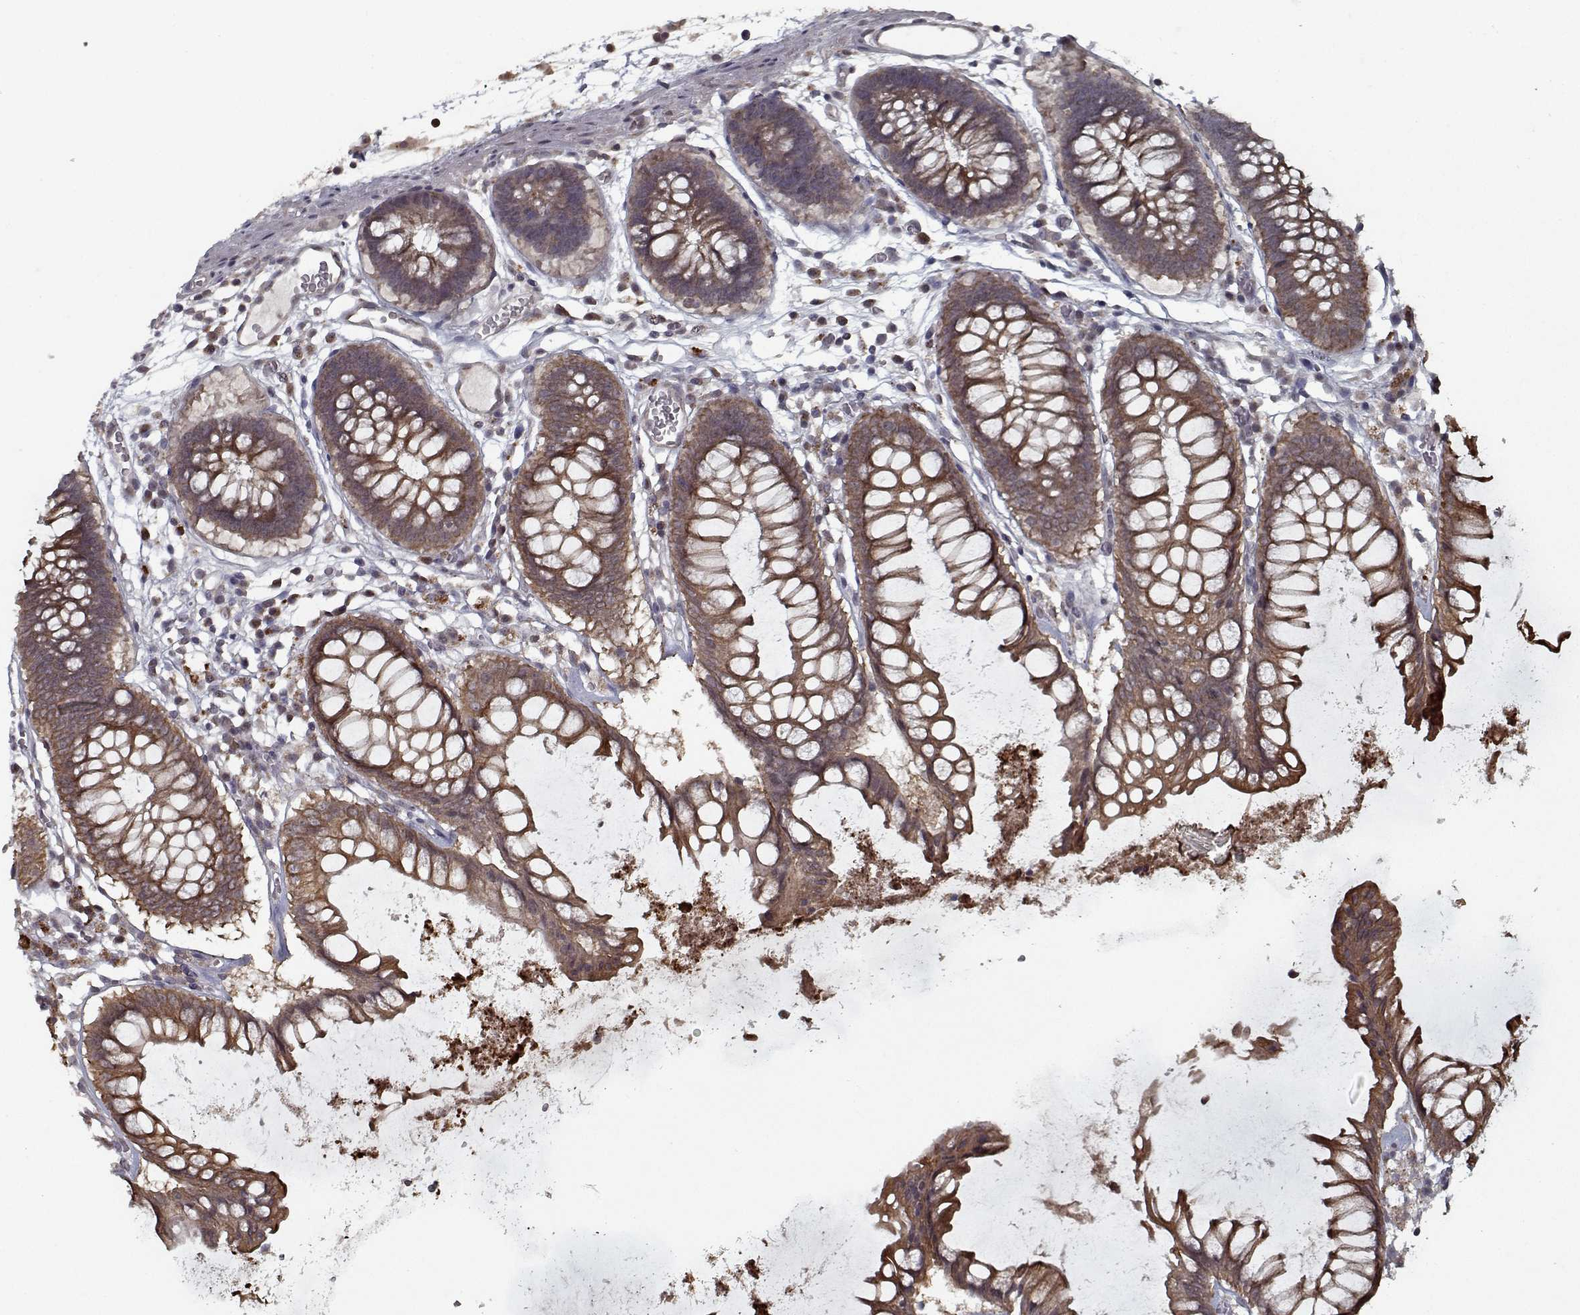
{"staining": {"intensity": "negative", "quantity": "none", "location": "none"}, "tissue": "colon", "cell_type": "Endothelial cells", "image_type": "normal", "snomed": [{"axis": "morphology", "description": "Normal tissue, NOS"}, {"axis": "morphology", "description": "Adenocarcinoma, NOS"}, {"axis": "topography", "description": "Colon"}], "caption": "Immunohistochemistry histopathology image of benign colon: colon stained with DAB shows no significant protein expression in endothelial cells. The staining is performed using DAB brown chromogen with nuclei counter-stained in using hematoxylin.", "gene": "NLK", "patient": {"sex": "male", "age": 65}}